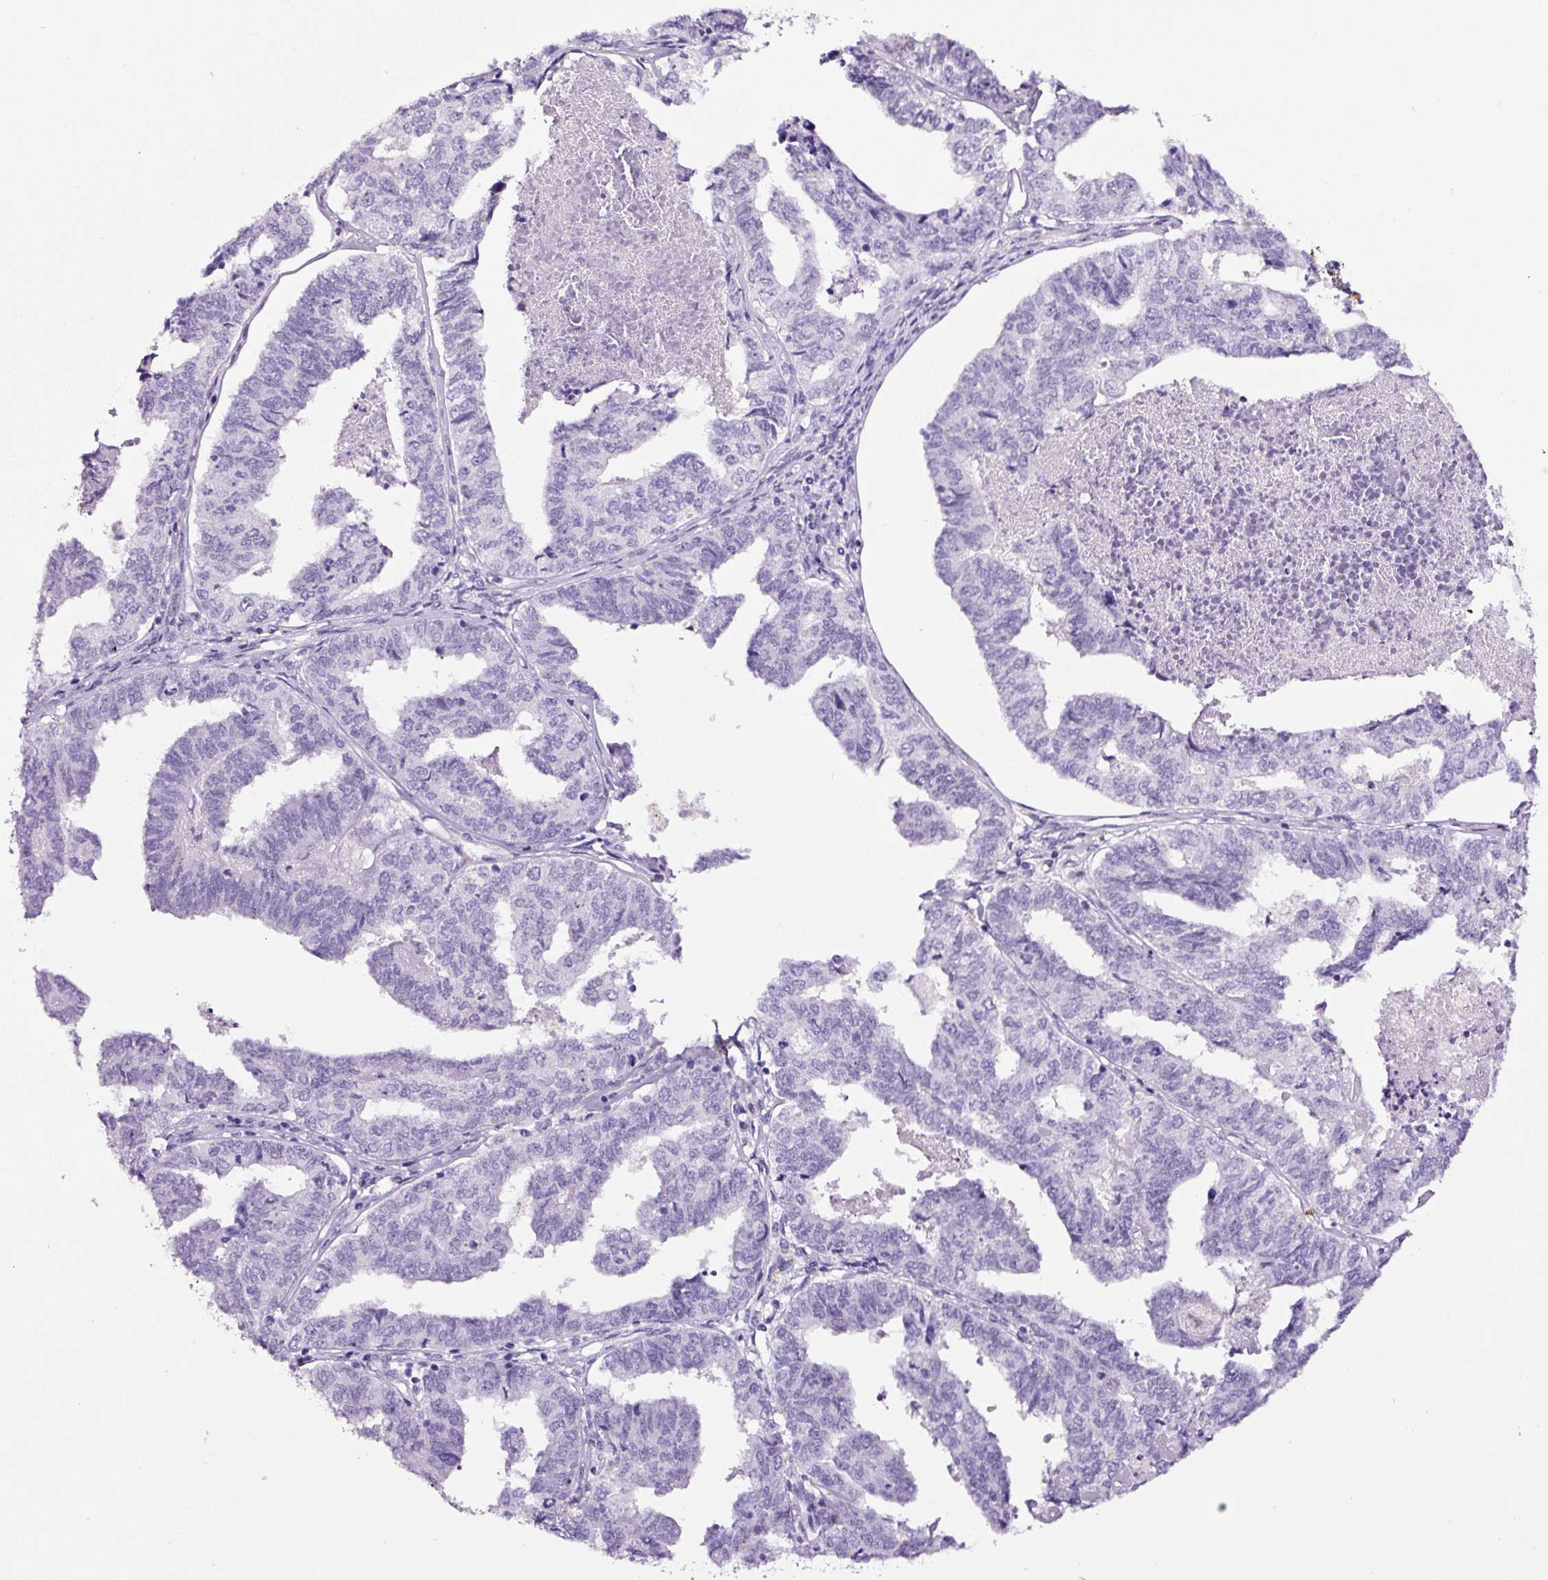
{"staining": {"intensity": "negative", "quantity": "none", "location": "none"}, "tissue": "endometrial cancer", "cell_type": "Tumor cells", "image_type": "cancer", "snomed": [{"axis": "morphology", "description": "Adenocarcinoma, NOS"}, {"axis": "topography", "description": "Endometrium"}], "caption": "There is no significant expression in tumor cells of adenocarcinoma (endometrial).", "gene": "SP8", "patient": {"sex": "female", "age": 73}}